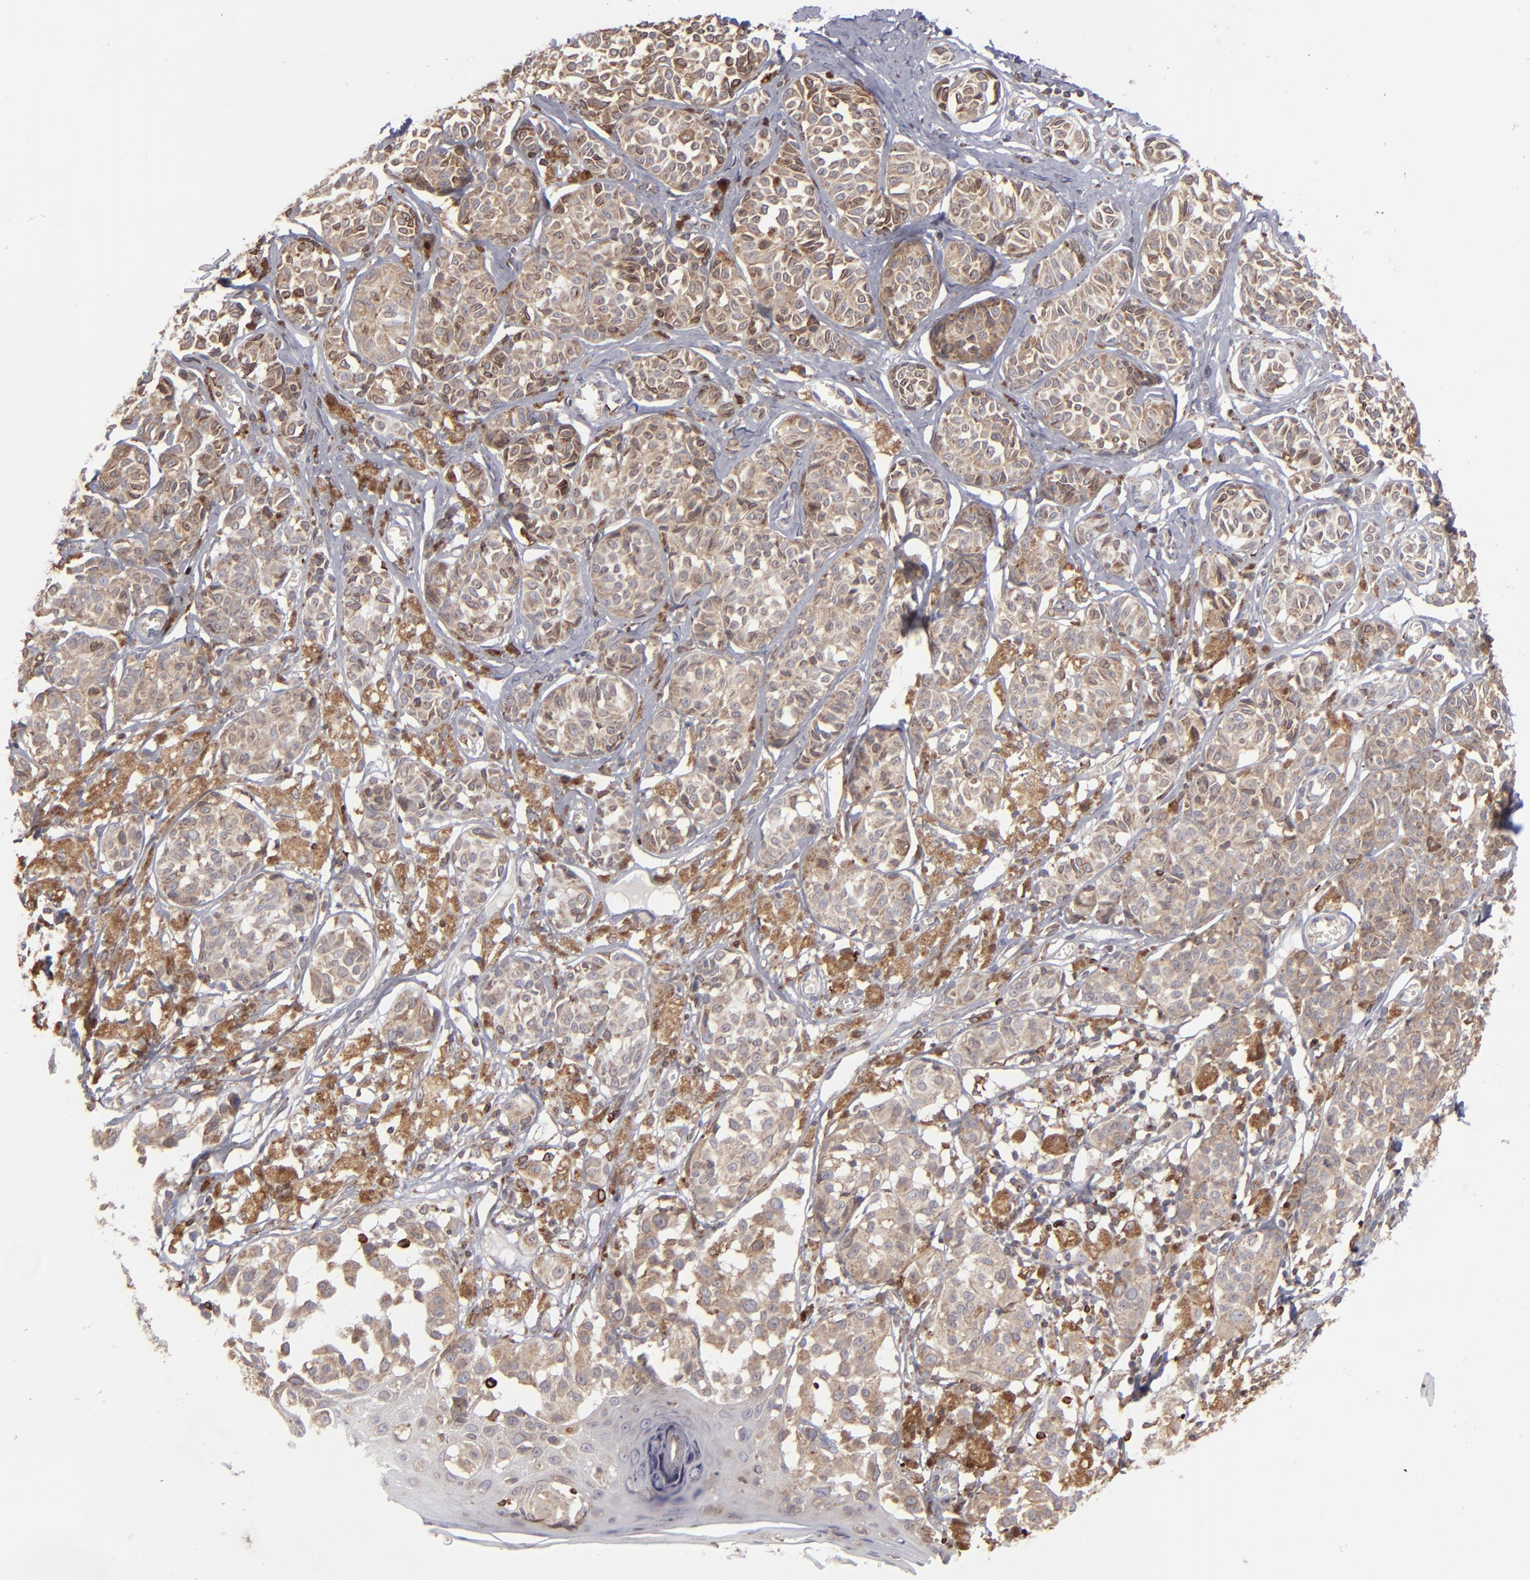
{"staining": {"intensity": "moderate", "quantity": ">75%", "location": "cytoplasmic/membranous"}, "tissue": "melanoma", "cell_type": "Tumor cells", "image_type": "cancer", "snomed": [{"axis": "morphology", "description": "Malignant melanoma, NOS"}, {"axis": "topography", "description": "Skin"}], "caption": "This is a micrograph of immunohistochemistry staining of malignant melanoma, which shows moderate expression in the cytoplasmic/membranous of tumor cells.", "gene": "TMX1", "patient": {"sex": "male", "age": 76}}